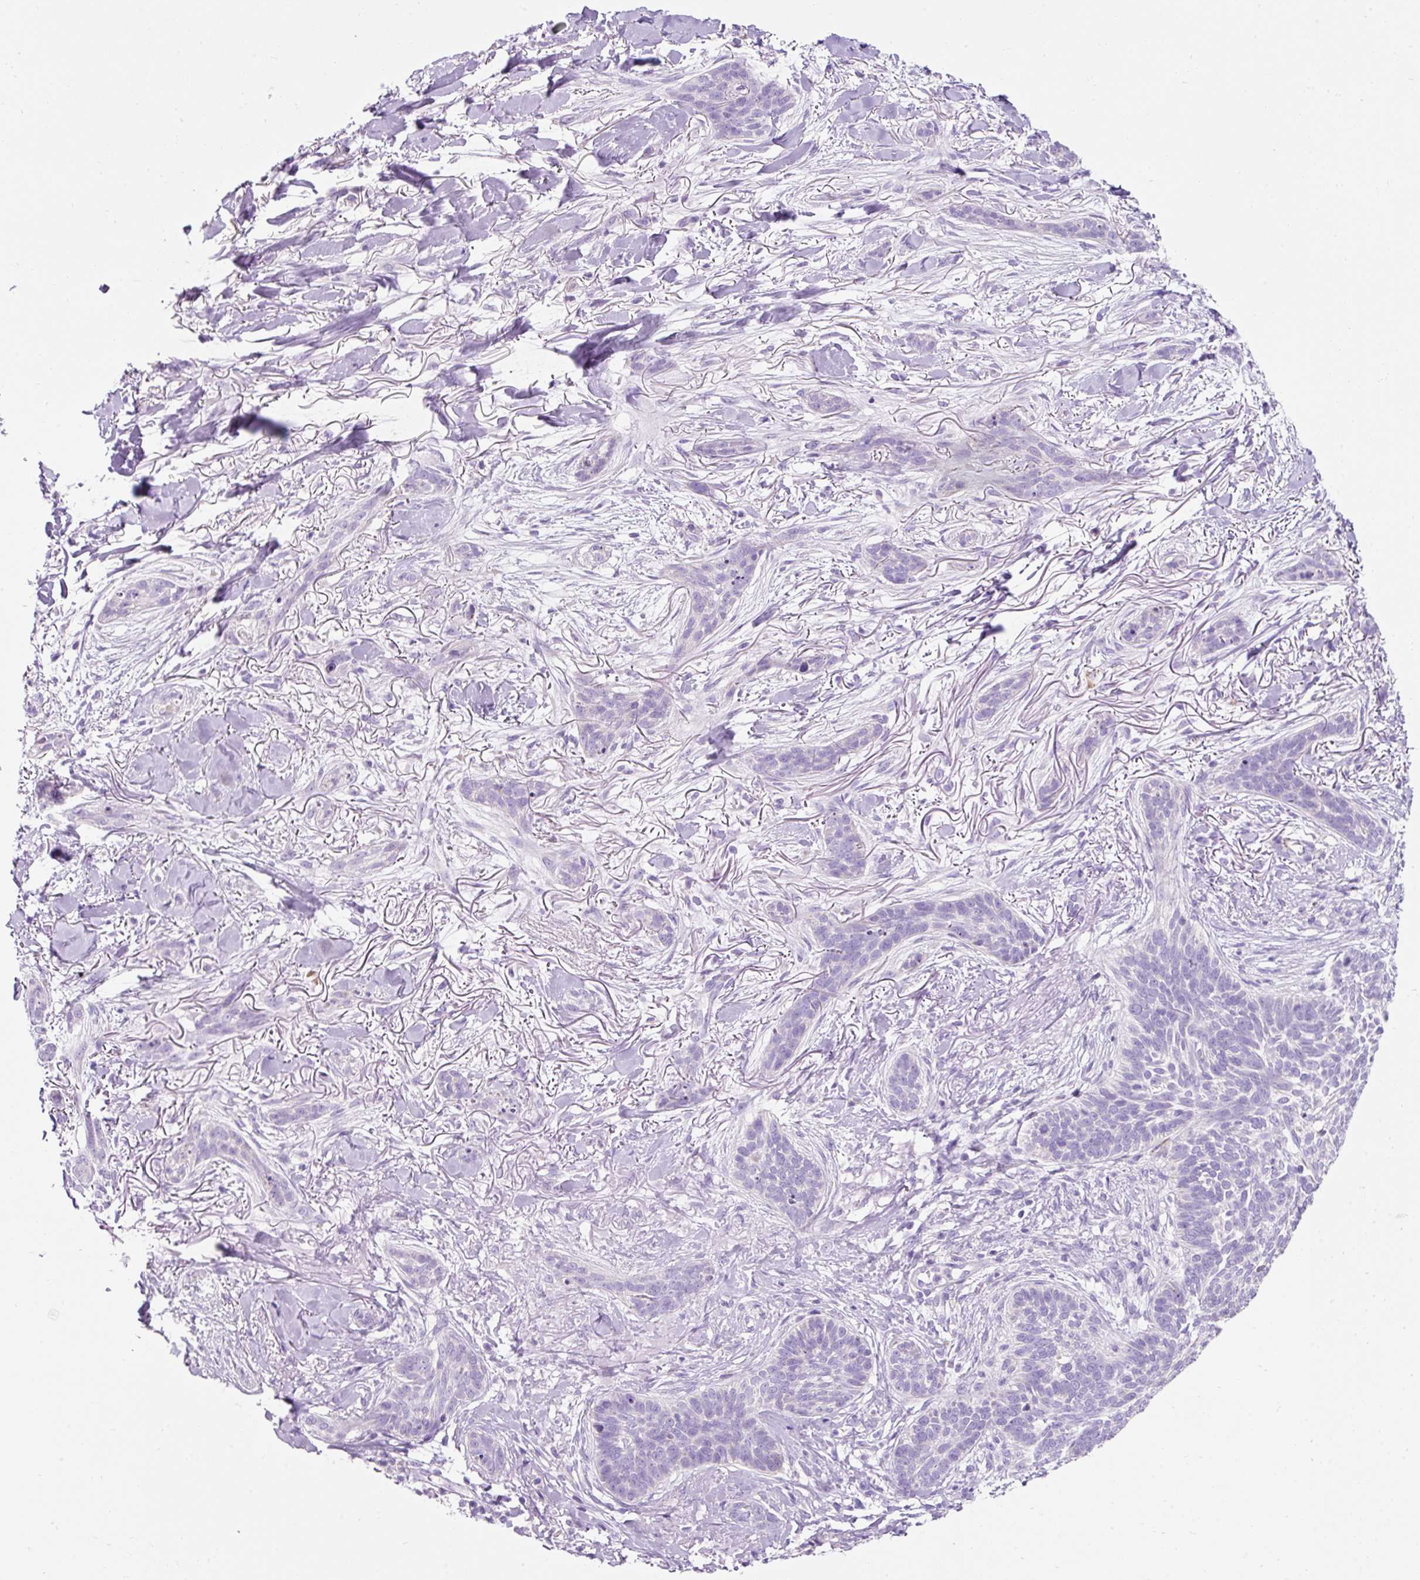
{"staining": {"intensity": "negative", "quantity": "none", "location": "none"}, "tissue": "skin cancer", "cell_type": "Tumor cells", "image_type": "cancer", "snomed": [{"axis": "morphology", "description": "Basal cell carcinoma"}, {"axis": "topography", "description": "Skin"}], "caption": "The immunohistochemistry (IHC) micrograph has no significant staining in tumor cells of skin cancer (basal cell carcinoma) tissue.", "gene": "PLPP2", "patient": {"sex": "male", "age": 52}}